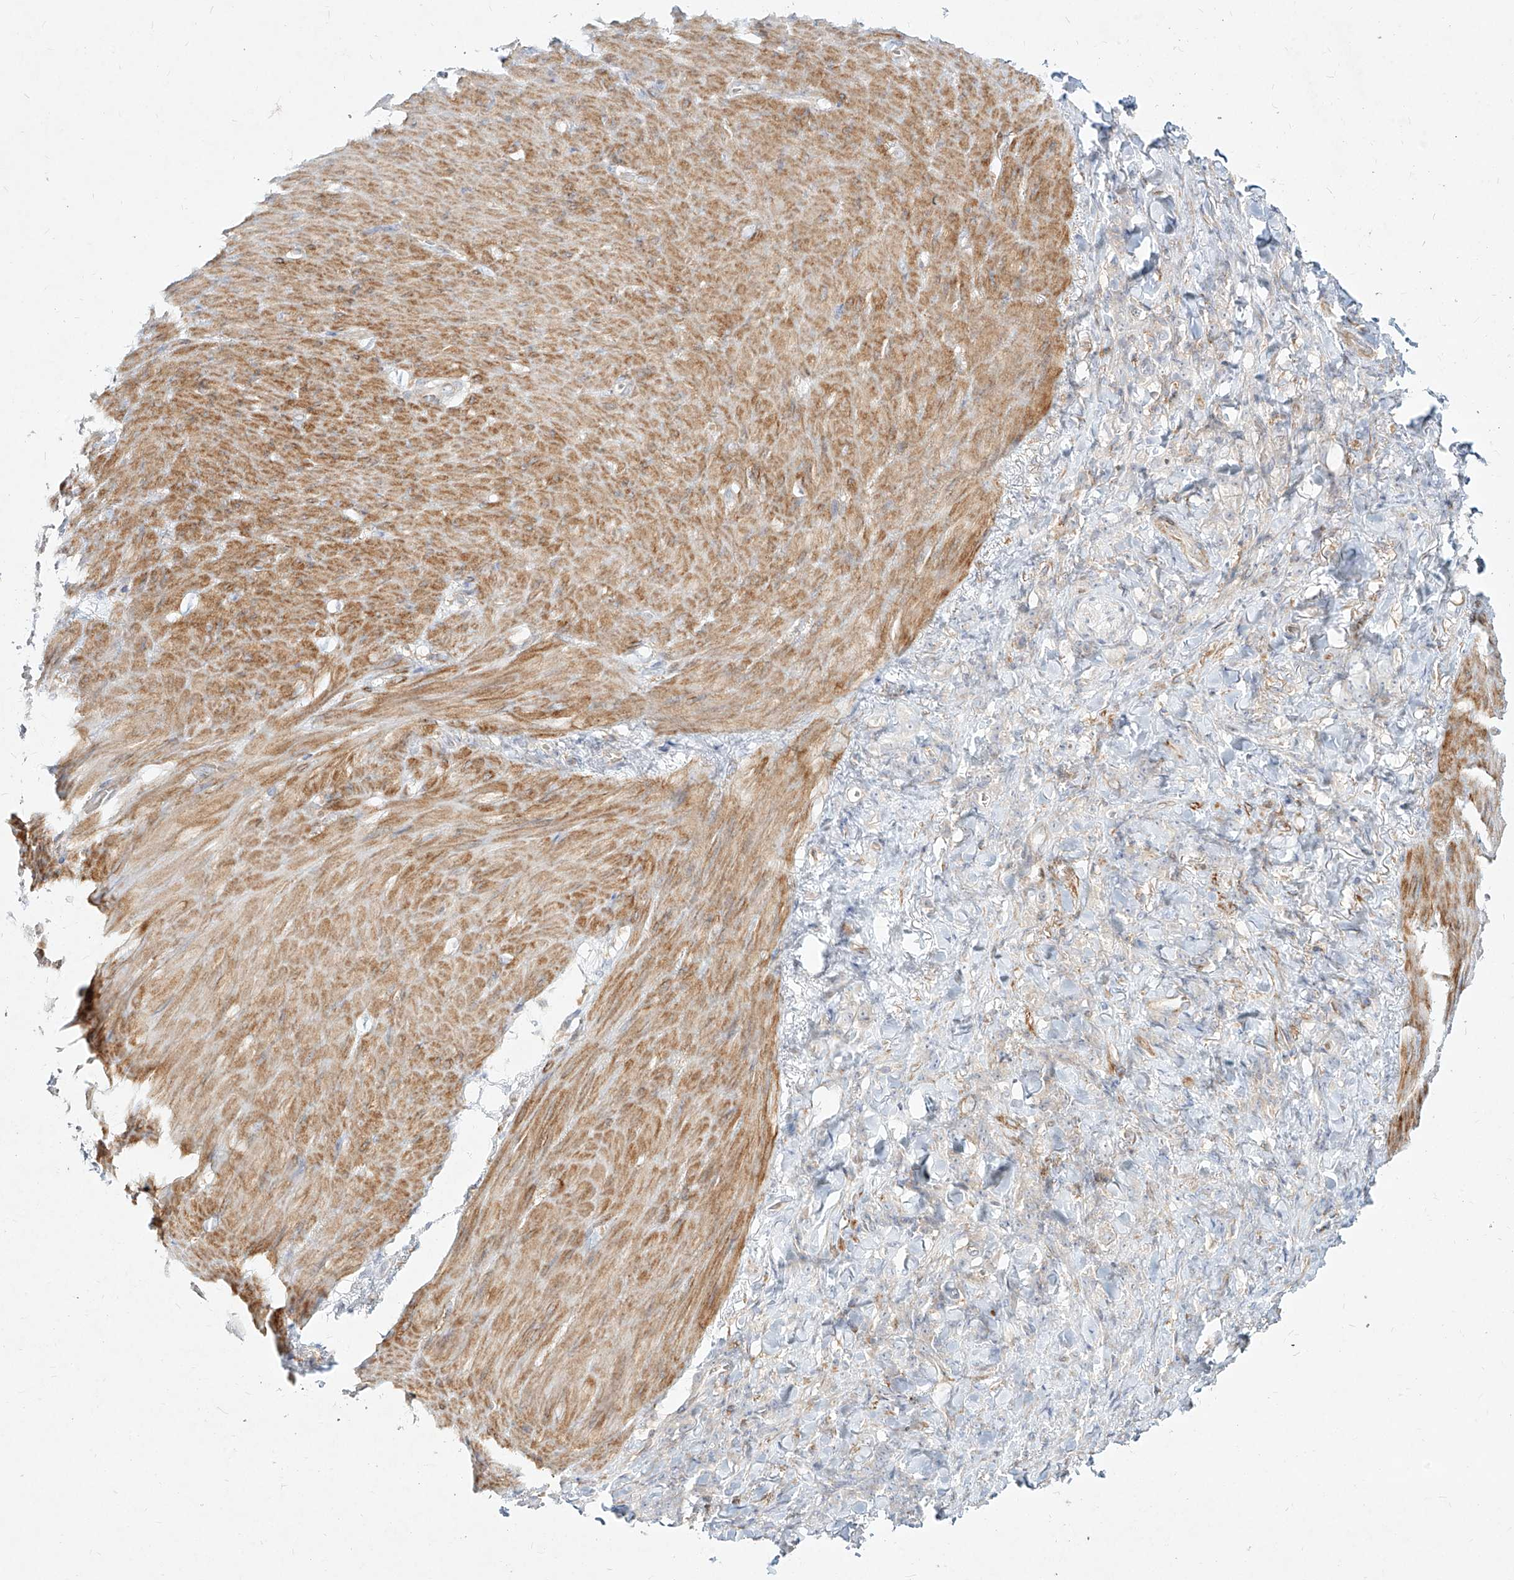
{"staining": {"intensity": "negative", "quantity": "none", "location": "none"}, "tissue": "stomach cancer", "cell_type": "Tumor cells", "image_type": "cancer", "snomed": [{"axis": "morphology", "description": "Normal tissue, NOS"}, {"axis": "morphology", "description": "Adenocarcinoma, NOS"}, {"axis": "topography", "description": "Stomach"}], "caption": "Immunohistochemistry of human stomach cancer reveals no positivity in tumor cells.", "gene": "SLC2A12", "patient": {"sex": "male", "age": 82}}